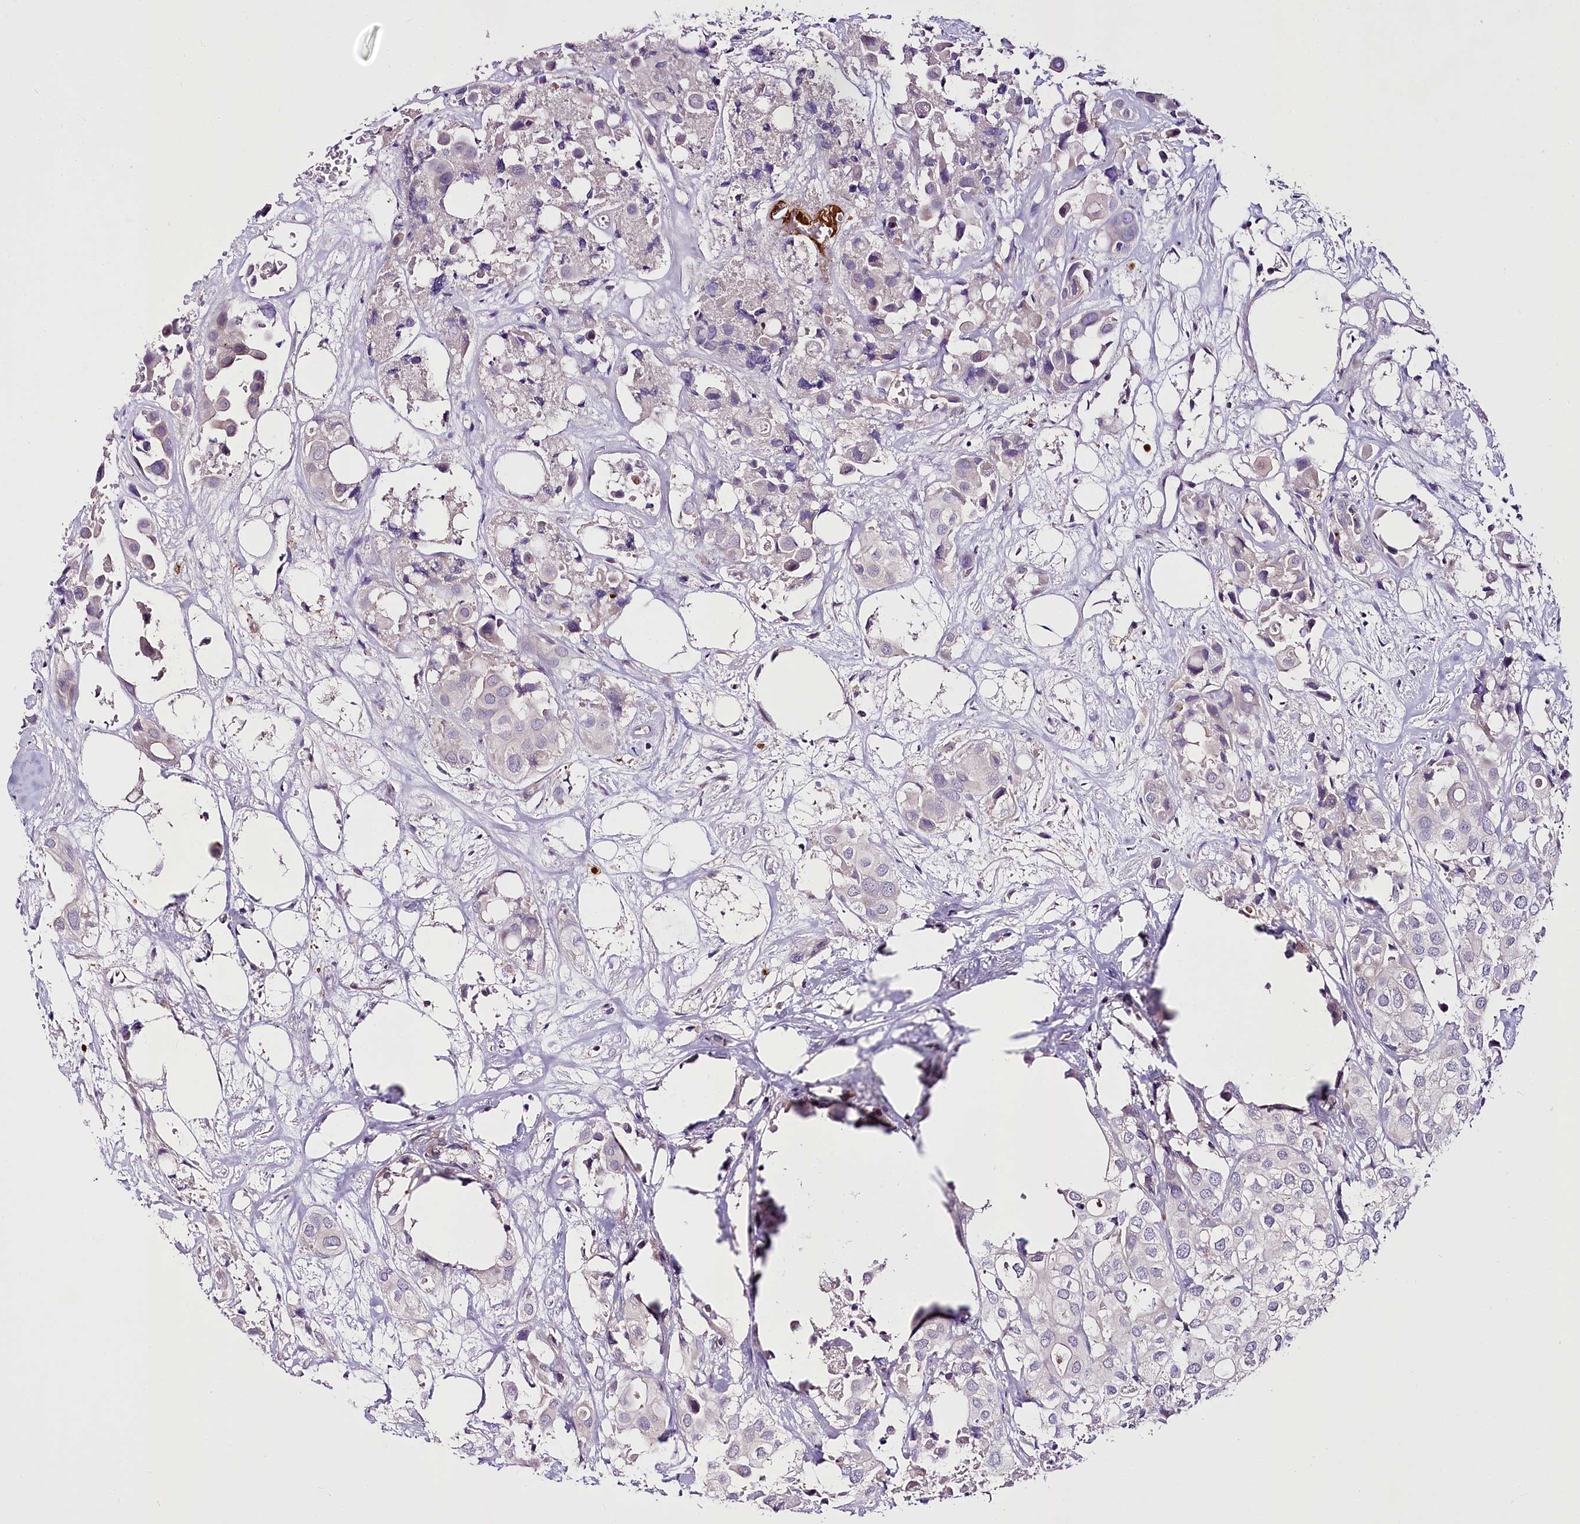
{"staining": {"intensity": "negative", "quantity": "none", "location": "none"}, "tissue": "urothelial cancer", "cell_type": "Tumor cells", "image_type": "cancer", "snomed": [{"axis": "morphology", "description": "Urothelial carcinoma, High grade"}, {"axis": "topography", "description": "Urinary bladder"}], "caption": "The micrograph shows no significant positivity in tumor cells of high-grade urothelial carcinoma.", "gene": "VWA5A", "patient": {"sex": "male", "age": 64}}